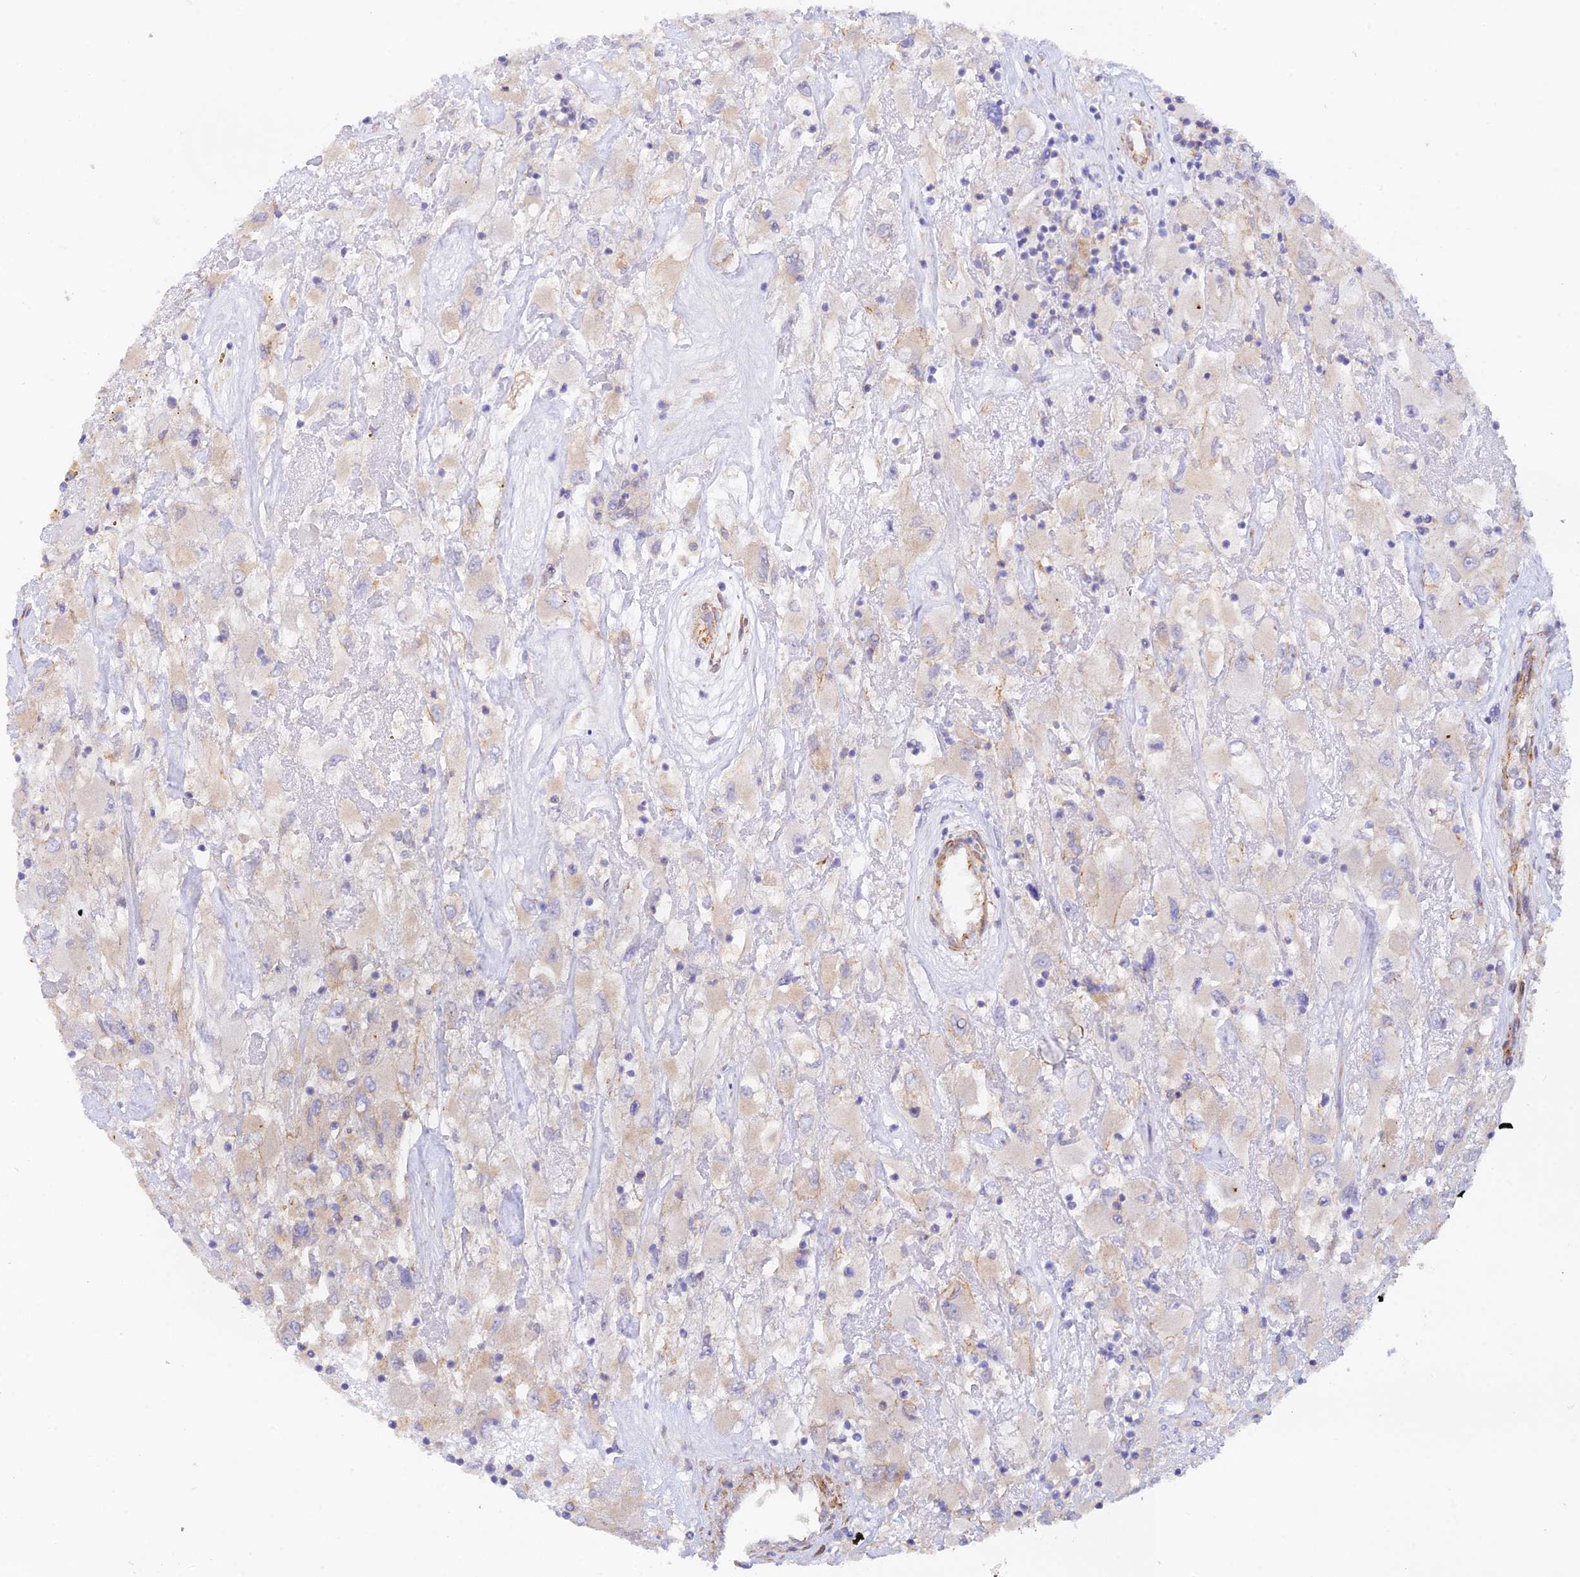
{"staining": {"intensity": "weak", "quantity": "<25%", "location": "cytoplasmic/membranous"}, "tissue": "renal cancer", "cell_type": "Tumor cells", "image_type": "cancer", "snomed": [{"axis": "morphology", "description": "Adenocarcinoma, NOS"}, {"axis": "topography", "description": "Kidney"}], "caption": "Immunohistochemistry of adenocarcinoma (renal) shows no expression in tumor cells.", "gene": "MYO9A", "patient": {"sex": "female", "age": 52}}